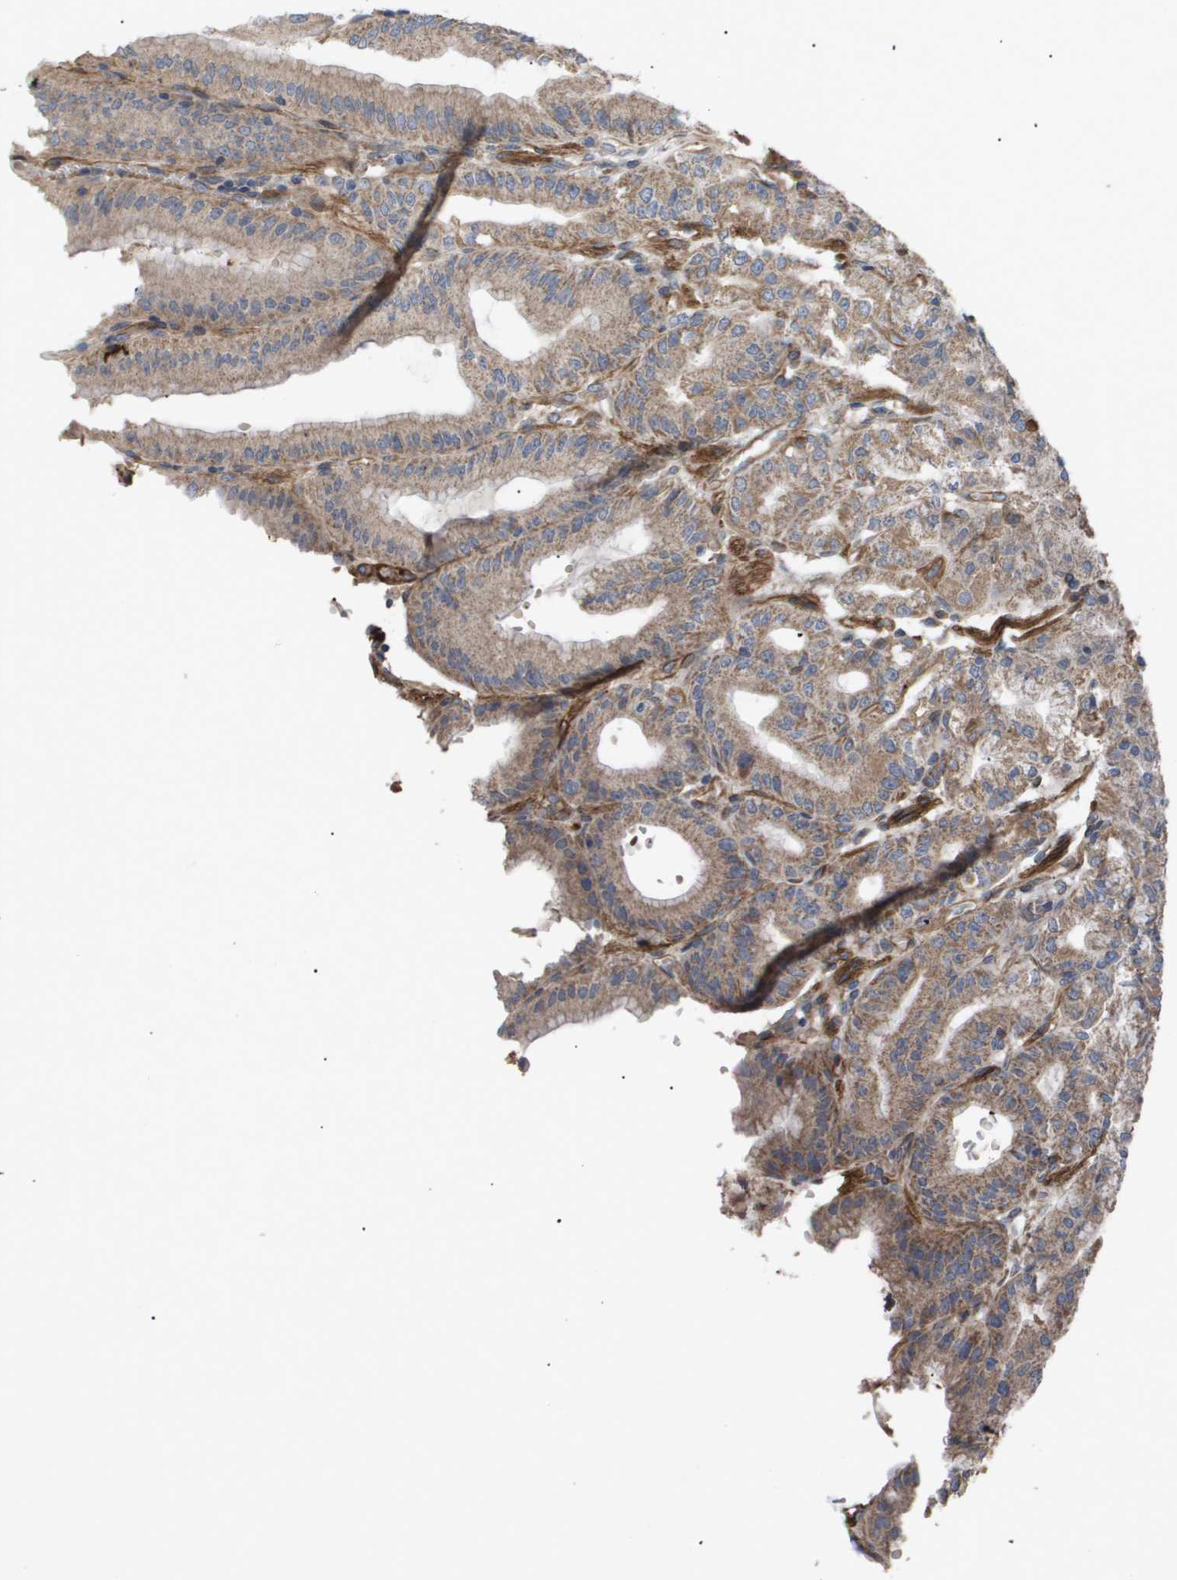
{"staining": {"intensity": "moderate", "quantity": ">75%", "location": "cytoplasmic/membranous"}, "tissue": "stomach", "cell_type": "Glandular cells", "image_type": "normal", "snomed": [{"axis": "morphology", "description": "Normal tissue, NOS"}, {"axis": "topography", "description": "Stomach, lower"}], "caption": "Protein expression analysis of unremarkable stomach shows moderate cytoplasmic/membranous expression in about >75% of glandular cells. Using DAB (brown) and hematoxylin (blue) stains, captured at high magnification using brightfield microscopy.", "gene": "TNS1", "patient": {"sex": "male", "age": 71}}